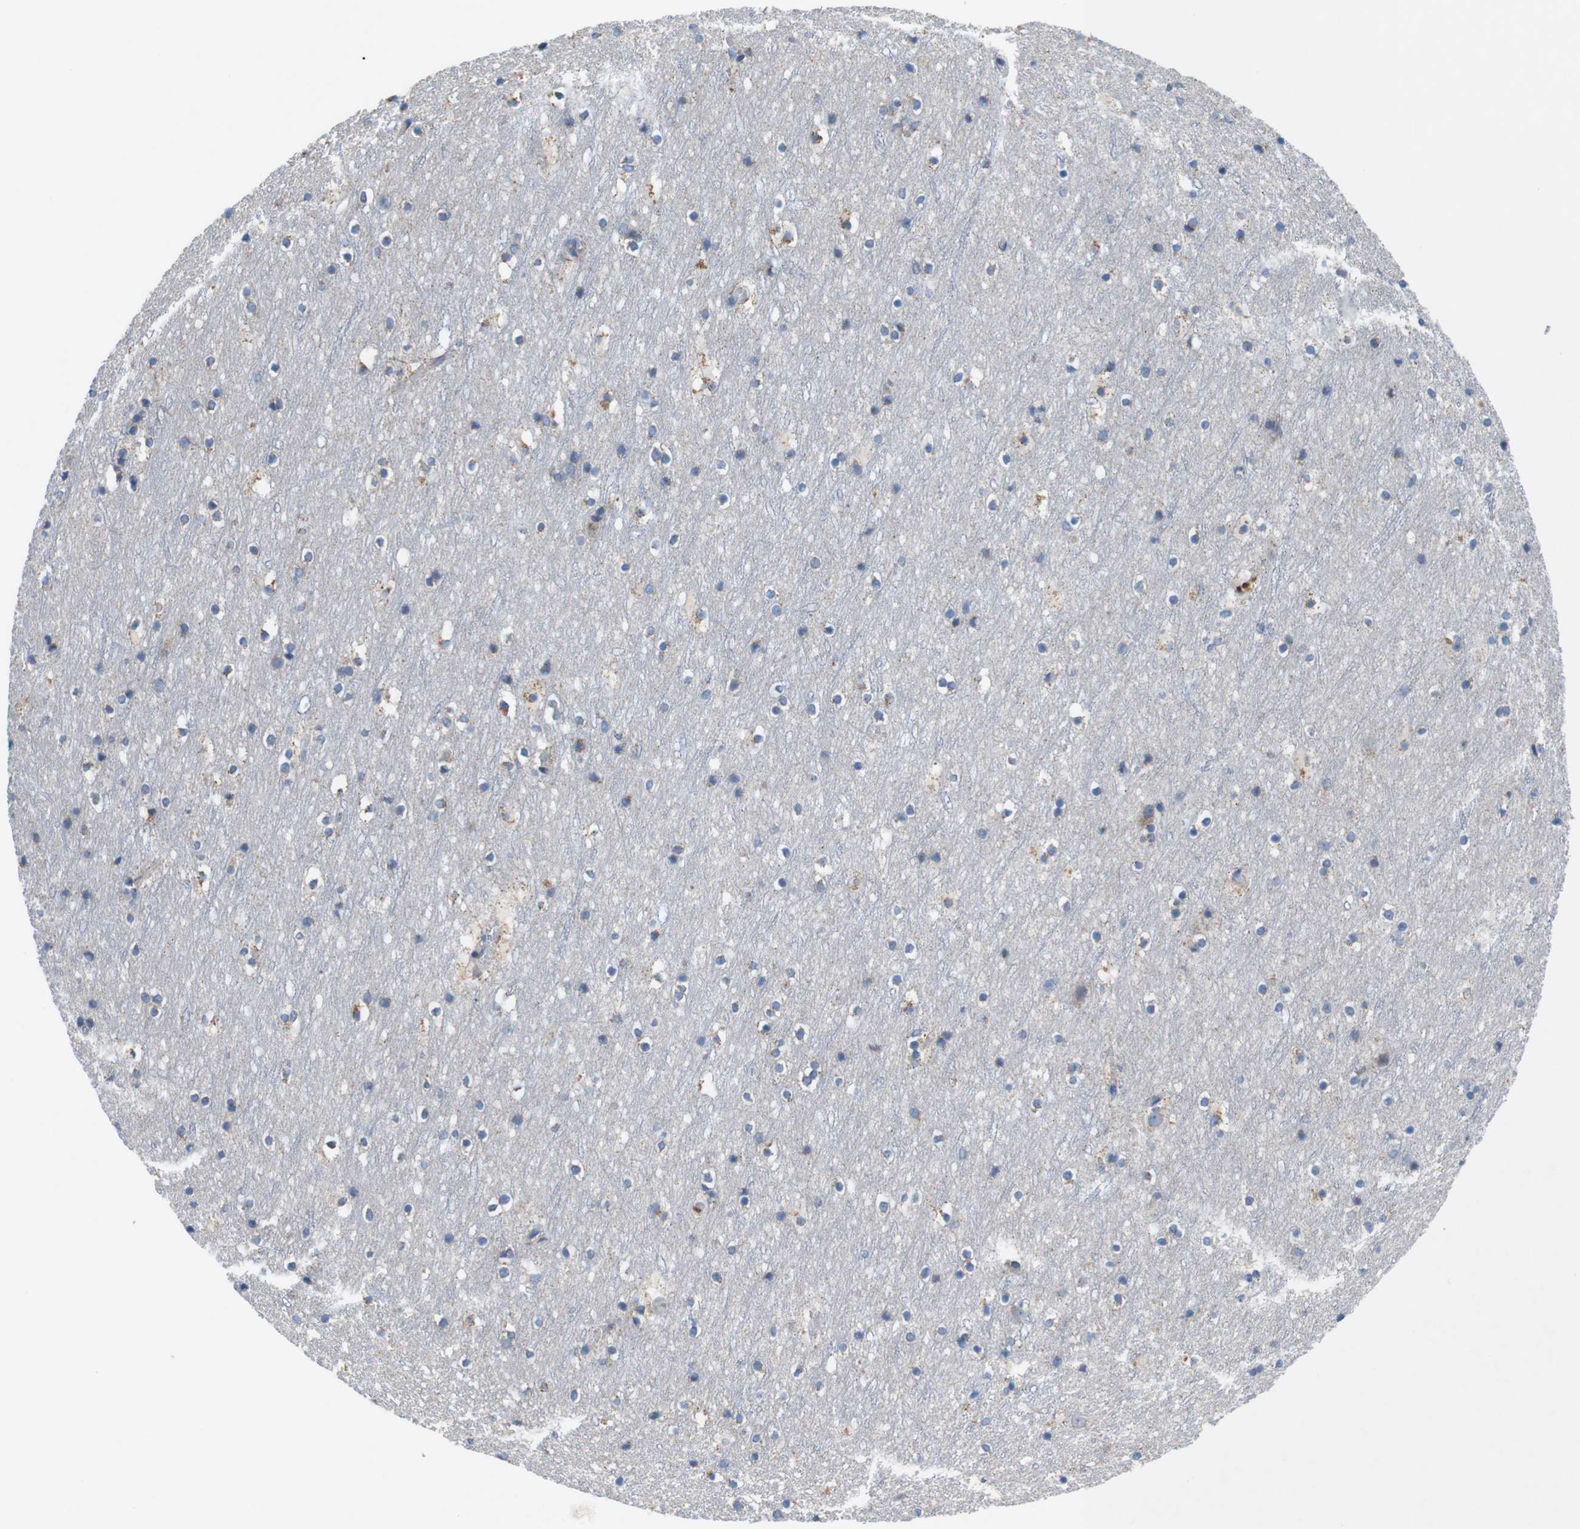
{"staining": {"intensity": "negative", "quantity": "none", "location": "none"}, "tissue": "cerebral cortex", "cell_type": "Endothelial cells", "image_type": "normal", "snomed": [{"axis": "morphology", "description": "Normal tissue, NOS"}, {"axis": "topography", "description": "Cerebral cortex"}], "caption": "Histopathology image shows no significant protein staining in endothelial cells of unremarkable cerebral cortex.", "gene": "F2RL1", "patient": {"sex": "male", "age": 45}}